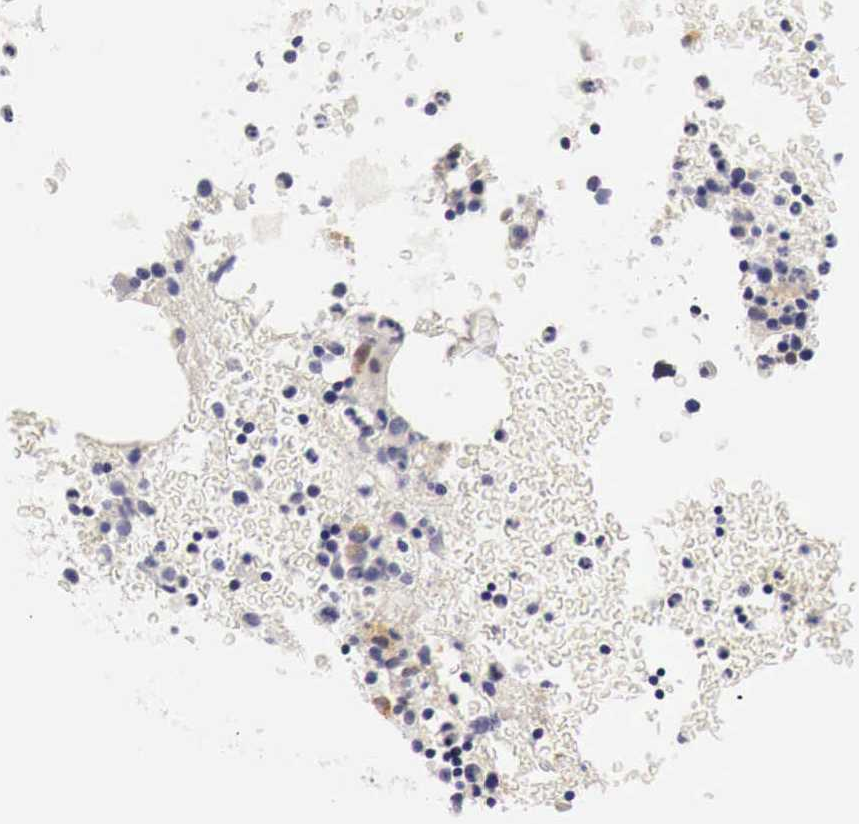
{"staining": {"intensity": "moderate", "quantity": "<25%", "location": "cytoplasmic/membranous"}, "tissue": "bone marrow", "cell_type": "Hematopoietic cells", "image_type": "normal", "snomed": [{"axis": "morphology", "description": "Normal tissue, NOS"}, {"axis": "topography", "description": "Bone marrow"}], "caption": "Protein staining displays moderate cytoplasmic/membranous staining in about <25% of hematopoietic cells in benign bone marrow. (Stains: DAB (3,3'-diaminobenzidine) in brown, nuclei in blue, Microscopy: brightfield microscopy at high magnification).", "gene": "CASP3", "patient": {"sex": "female", "age": 74}}